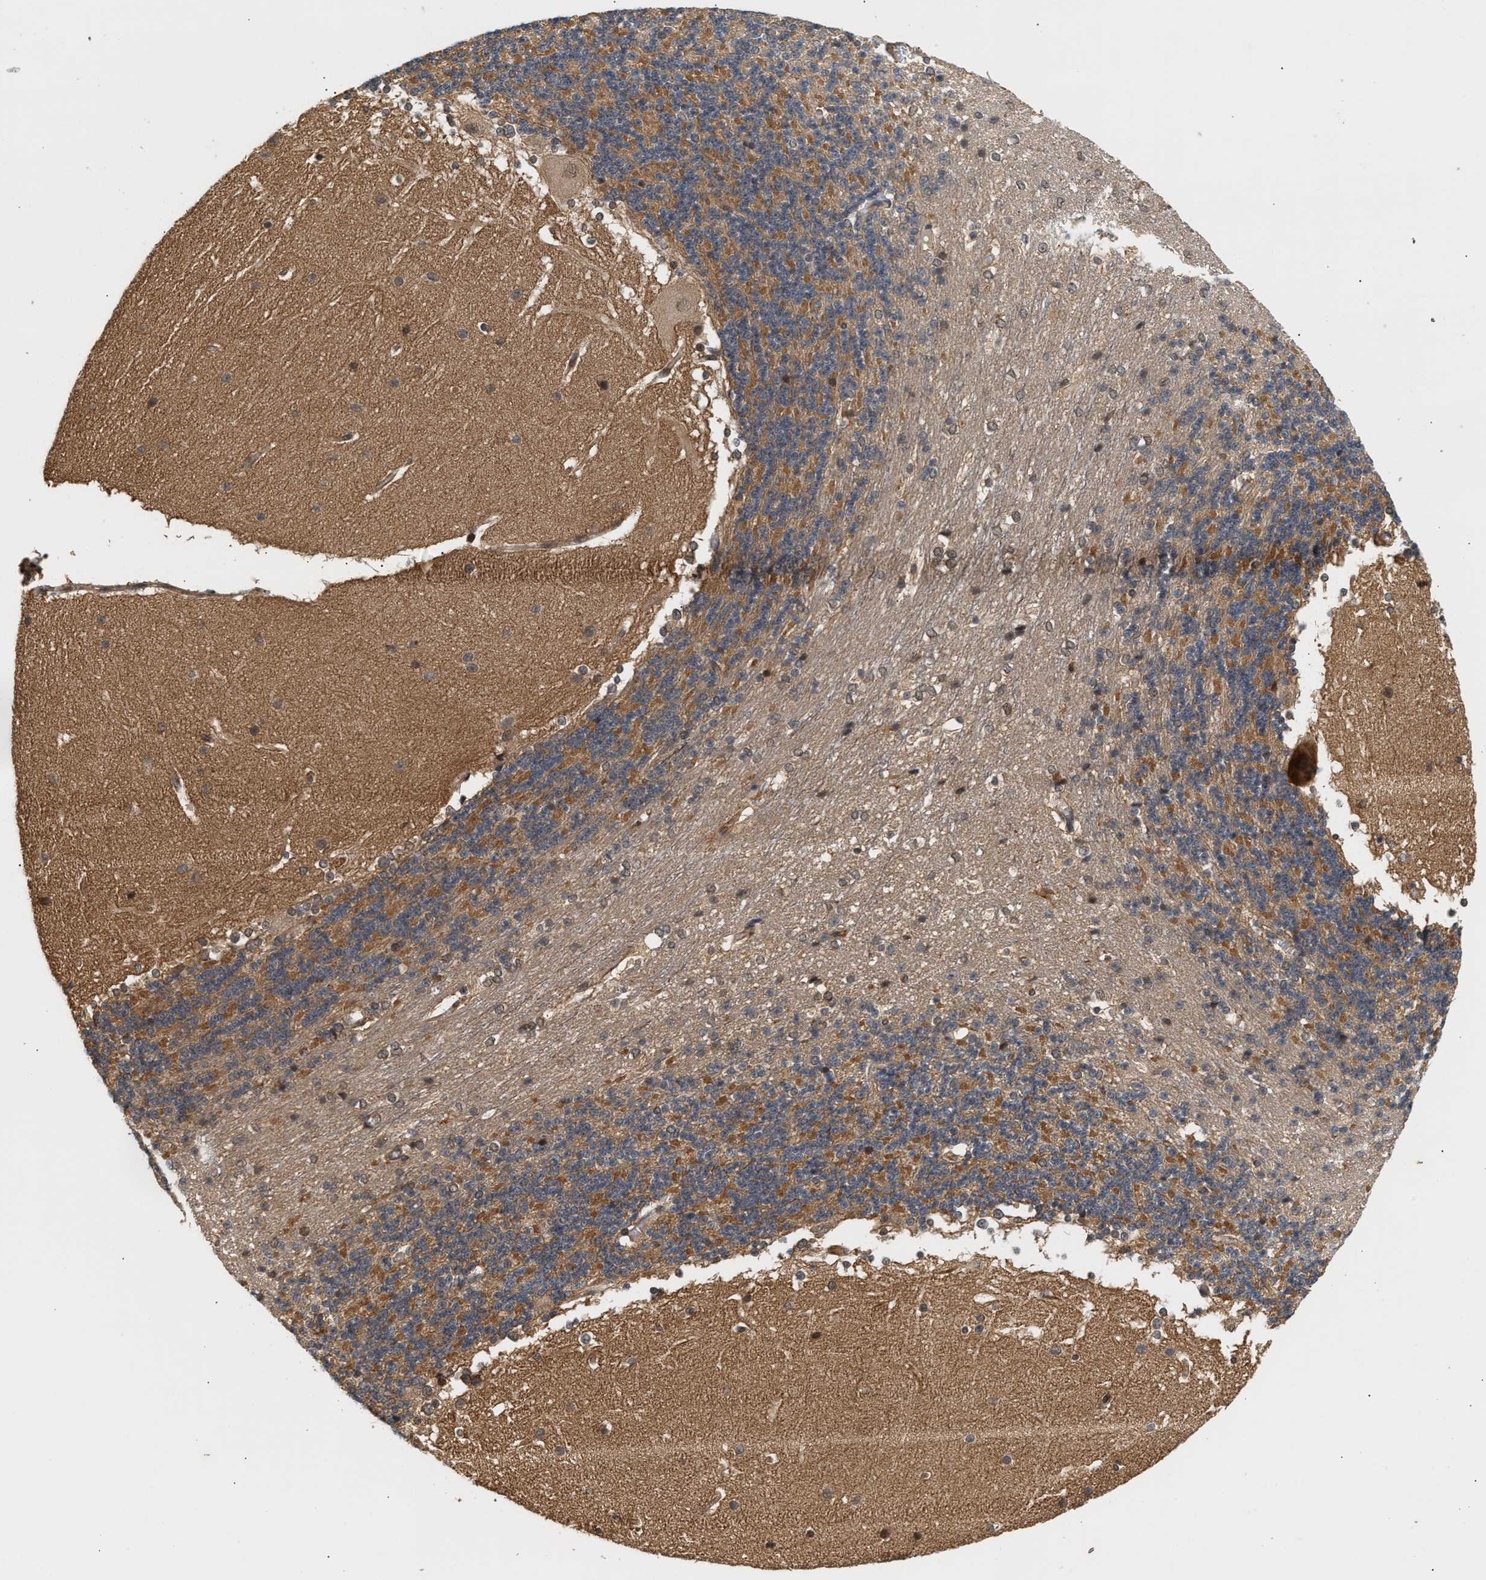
{"staining": {"intensity": "moderate", "quantity": ">75%", "location": "cytoplasmic/membranous"}, "tissue": "cerebellum", "cell_type": "Cells in granular layer", "image_type": "normal", "snomed": [{"axis": "morphology", "description": "Normal tissue, NOS"}, {"axis": "topography", "description": "Cerebellum"}], "caption": "This is an image of immunohistochemistry (IHC) staining of benign cerebellum, which shows moderate staining in the cytoplasmic/membranous of cells in granular layer.", "gene": "ABHD5", "patient": {"sex": "female", "age": 19}}